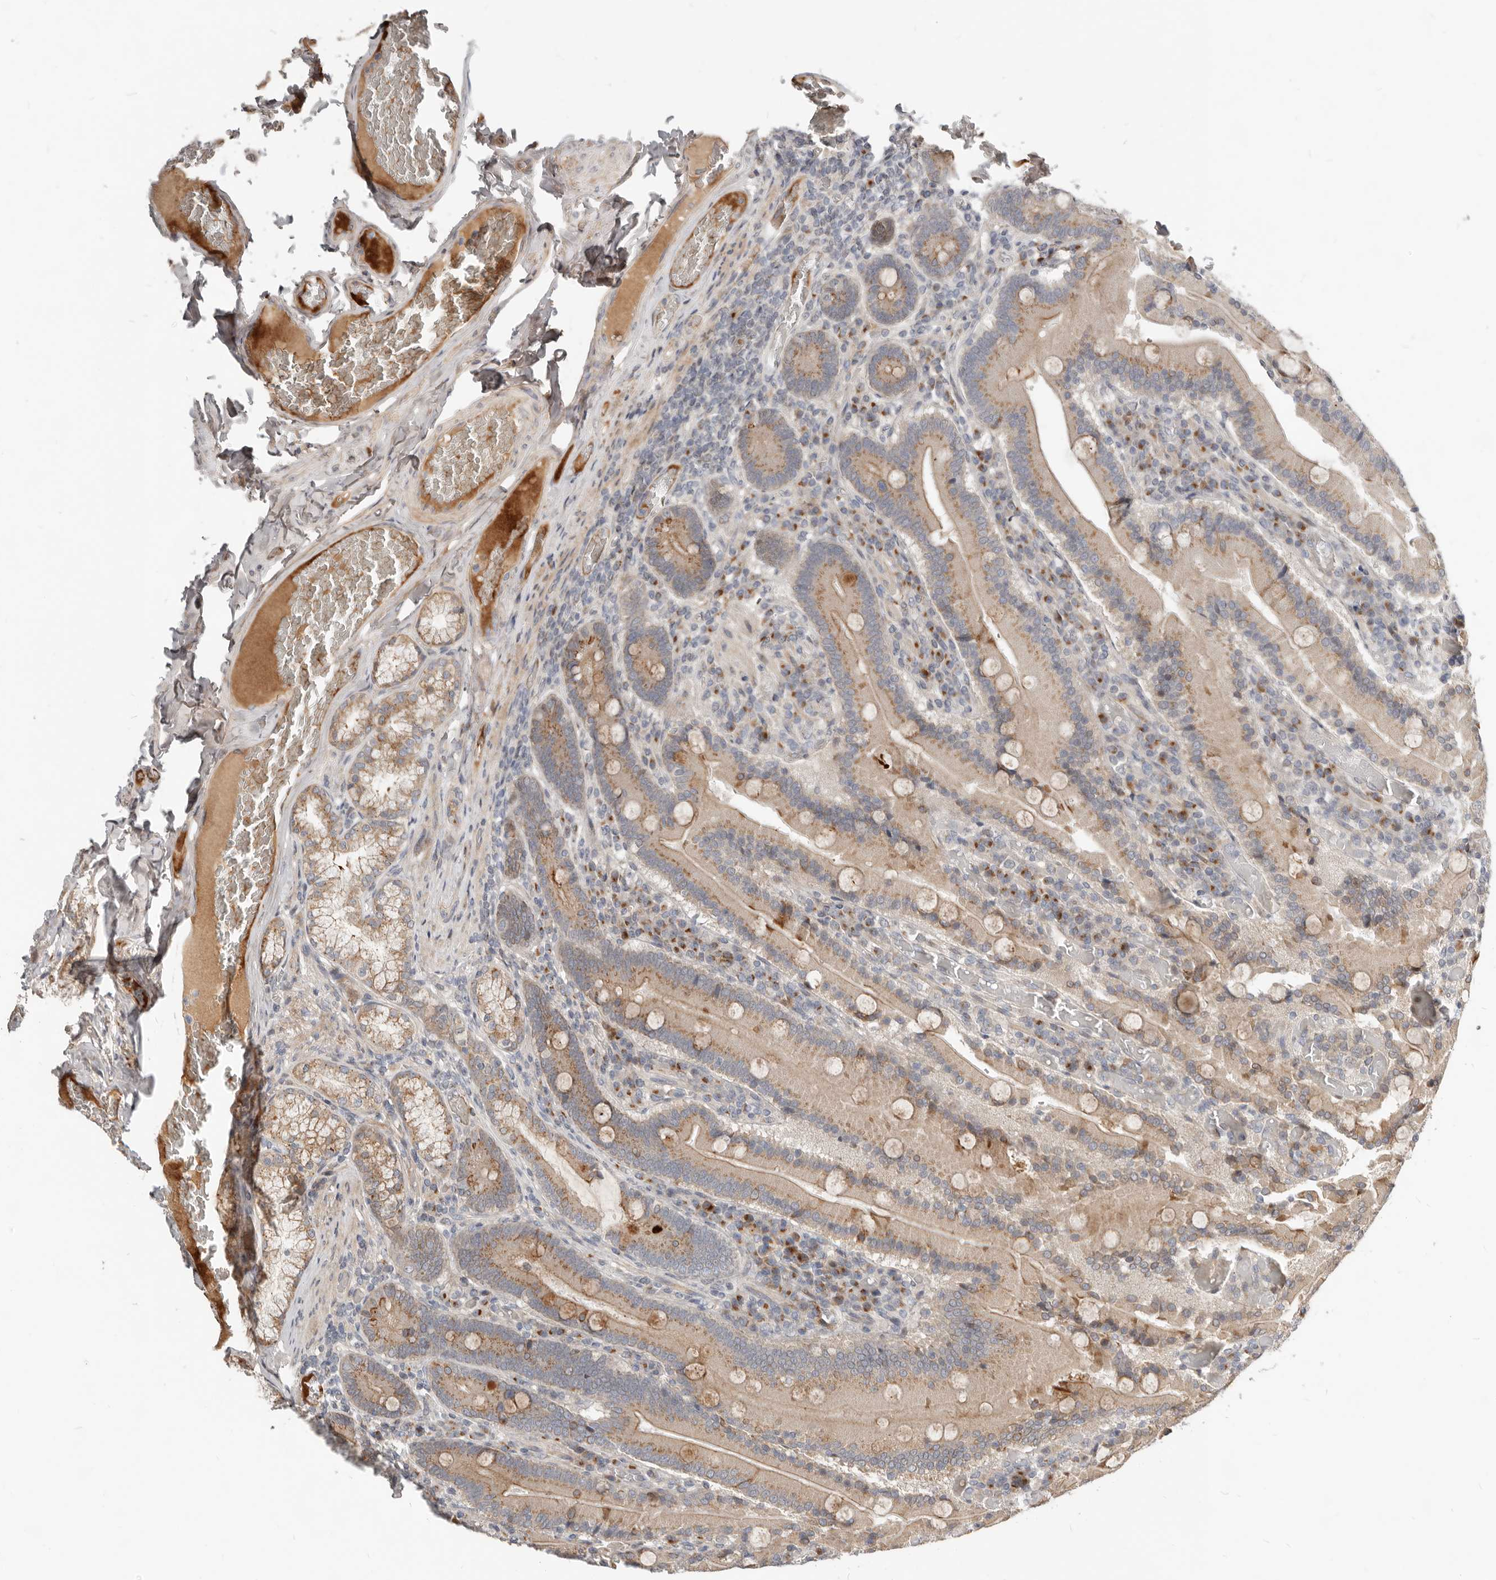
{"staining": {"intensity": "strong", "quantity": "25%-75%", "location": "cytoplasmic/membranous"}, "tissue": "duodenum", "cell_type": "Glandular cells", "image_type": "normal", "snomed": [{"axis": "morphology", "description": "Normal tissue, NOS"}, {"axis": "topography", "description": "Duodenum"}], "caption": "Brown immunohistochemical staining in normal duodenum reveals strong cytoplasmic/membranous expression in about 25%-75% of glandular cells.", "gene": "NPY4R2", "patient": {"sex": "female", "age": 62}}